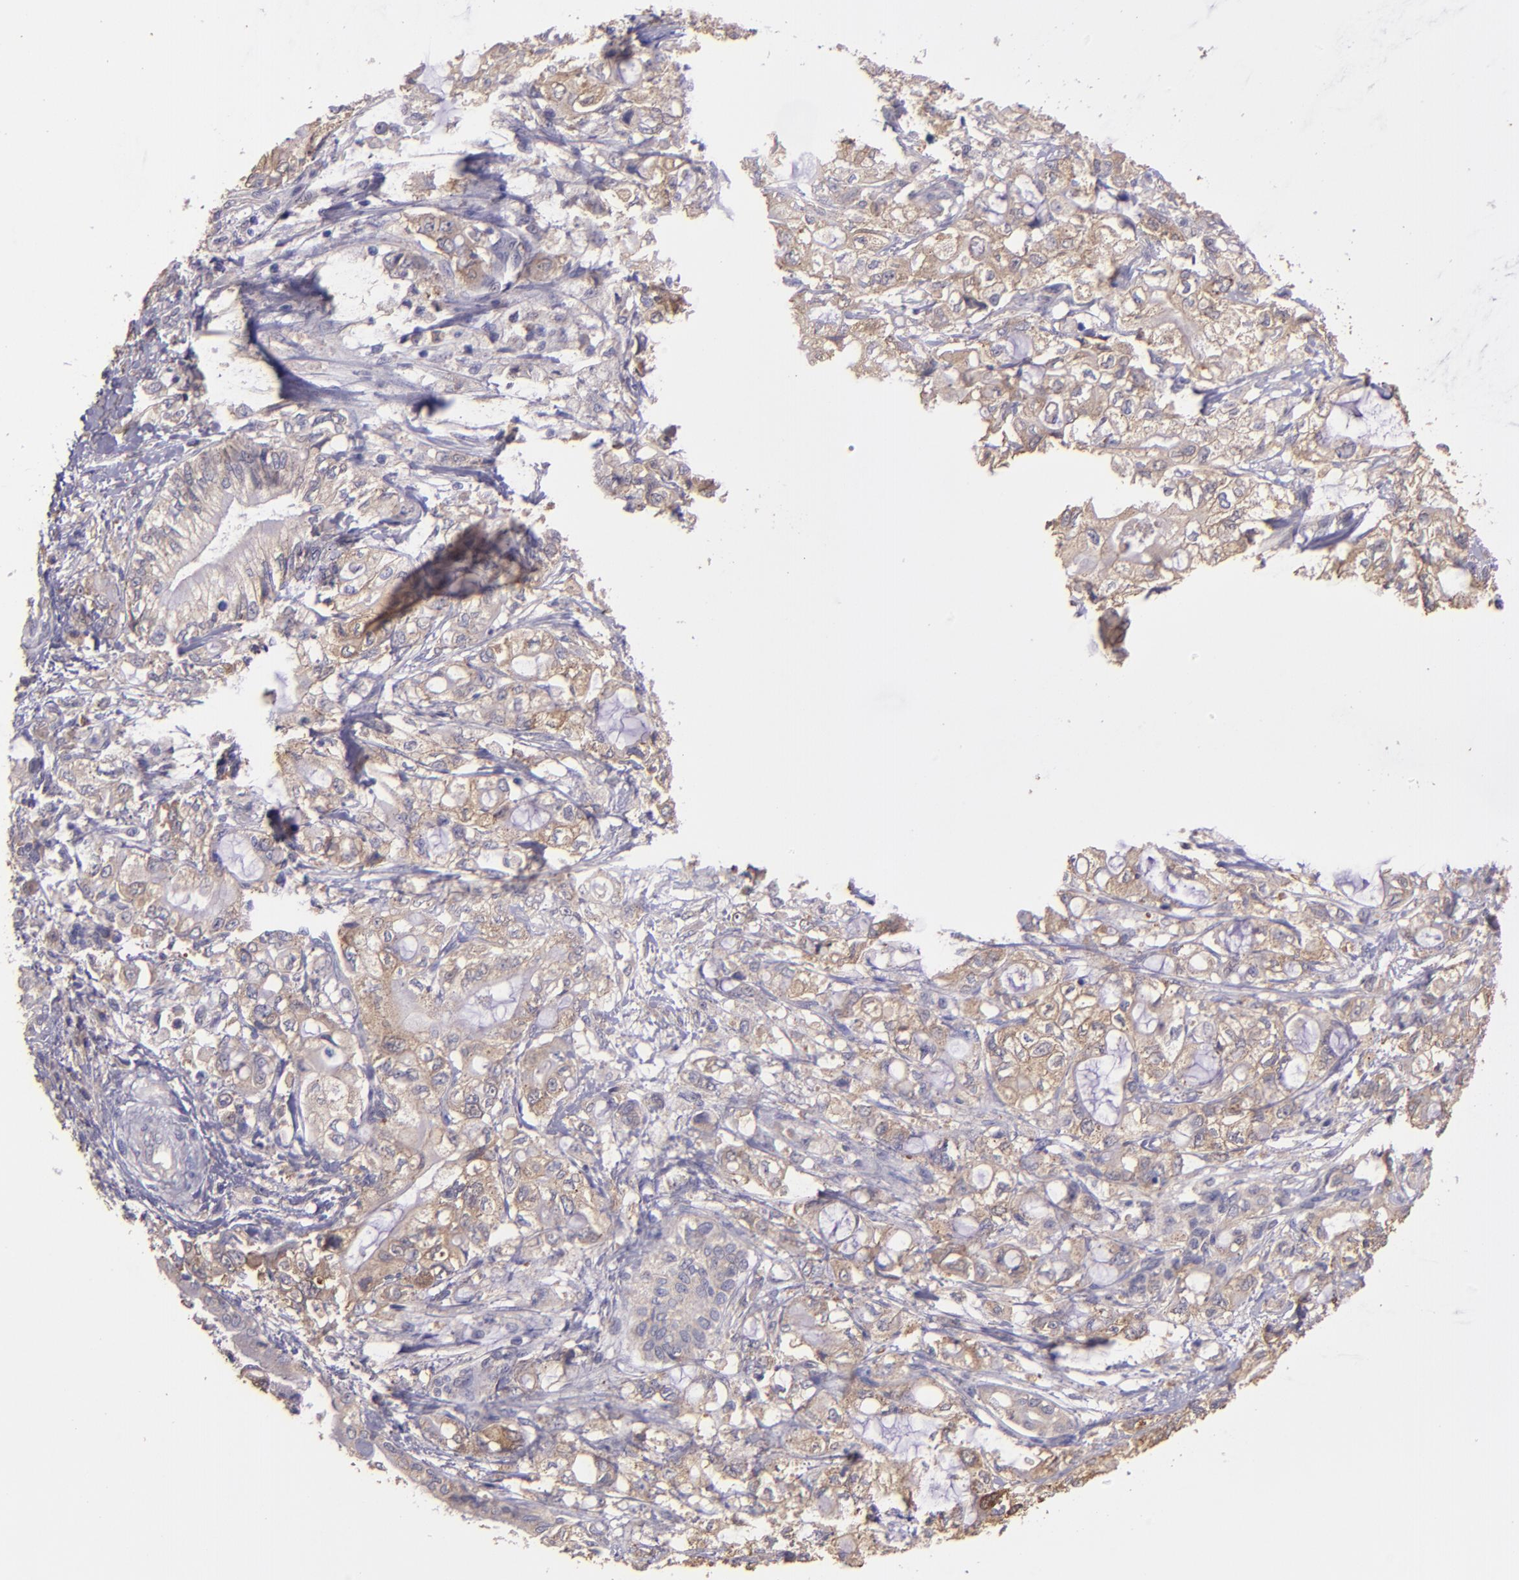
{"staining": {"intensity": "weak", "quantity": ">75%", "location": "cytoplasmic/membranous"}, "tissue": "pancreatic cancer", "cell_type": "Tumor cells", "image_type": "cancer", "snomed": [{"axis": "morphology", "description": "Adenocarcinoma, NOS"}, {"axis": "topography", "description": "Pancreas"}], "caption": "A brown stain shows weak cytoplasmic/membranous expression of a protein in pancreatic cancer (adenocarcinoma) tumor cells.", "gene": "PAPPA", "patient": {"sex": "male", "age": 79}}